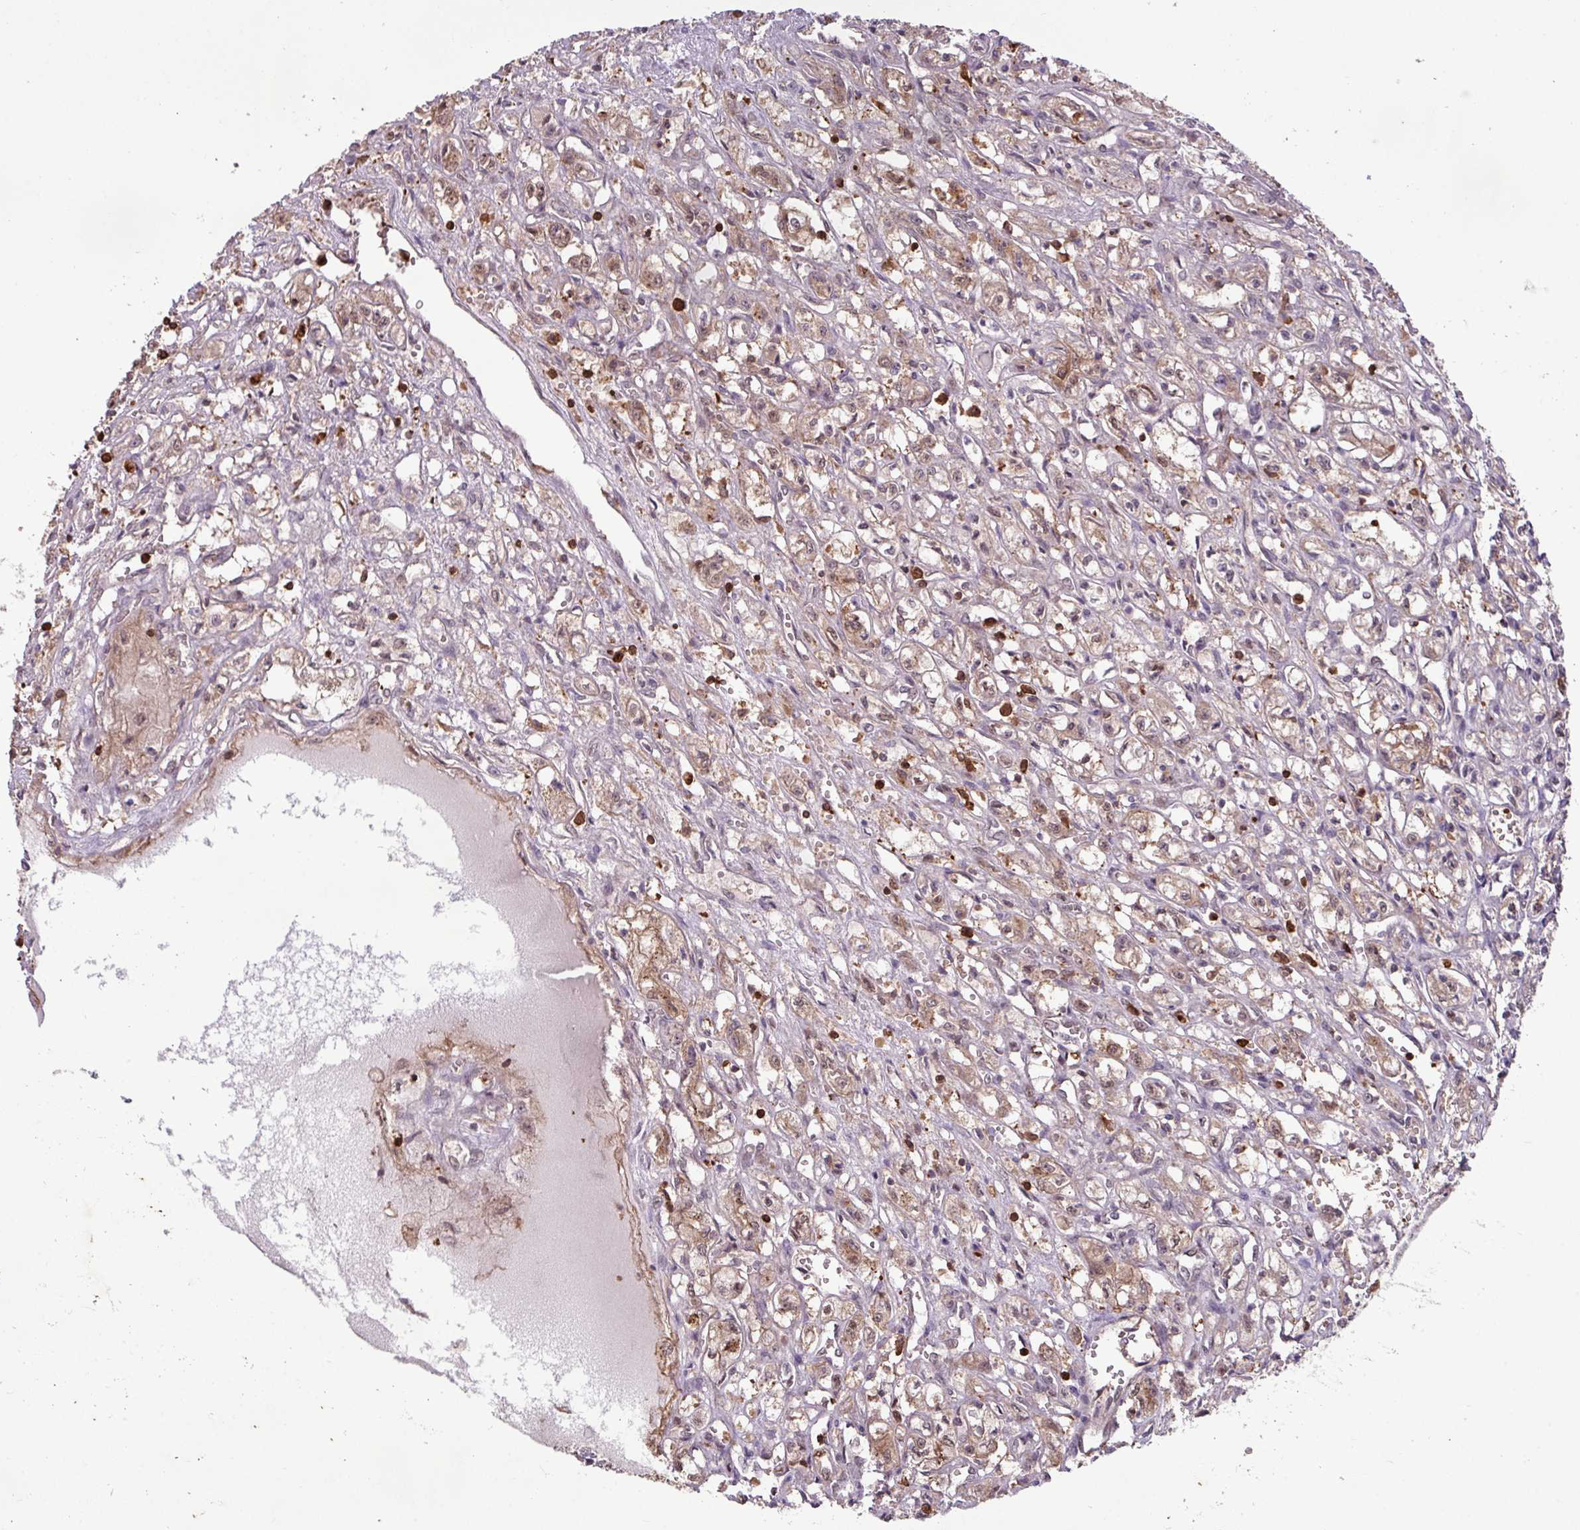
{"staining": {"intensity": "moderate", "quantity": "25%-75%", "location": "cytoplasmic/membranous,nuclear"}, "tissue": "renal cancer", "cell_type": "Tumor cells", "image_type": "cancer", "snomed": [{"axis": "morphology", "description": "Adenocarcinoma, NOS"}, {"axis": "topography", "description": "Kidney"}], "caption": "IHC (DAB (3,3'-diaminobenzidine)) staining of human renal adenocarcinoma reveals moderate cytoplasmic/membranous and nuclear protein positivity in approximately 25%-75% of tumor cells.", "gene": "GON7", "patient": {"sex": "male", "age": 56}}